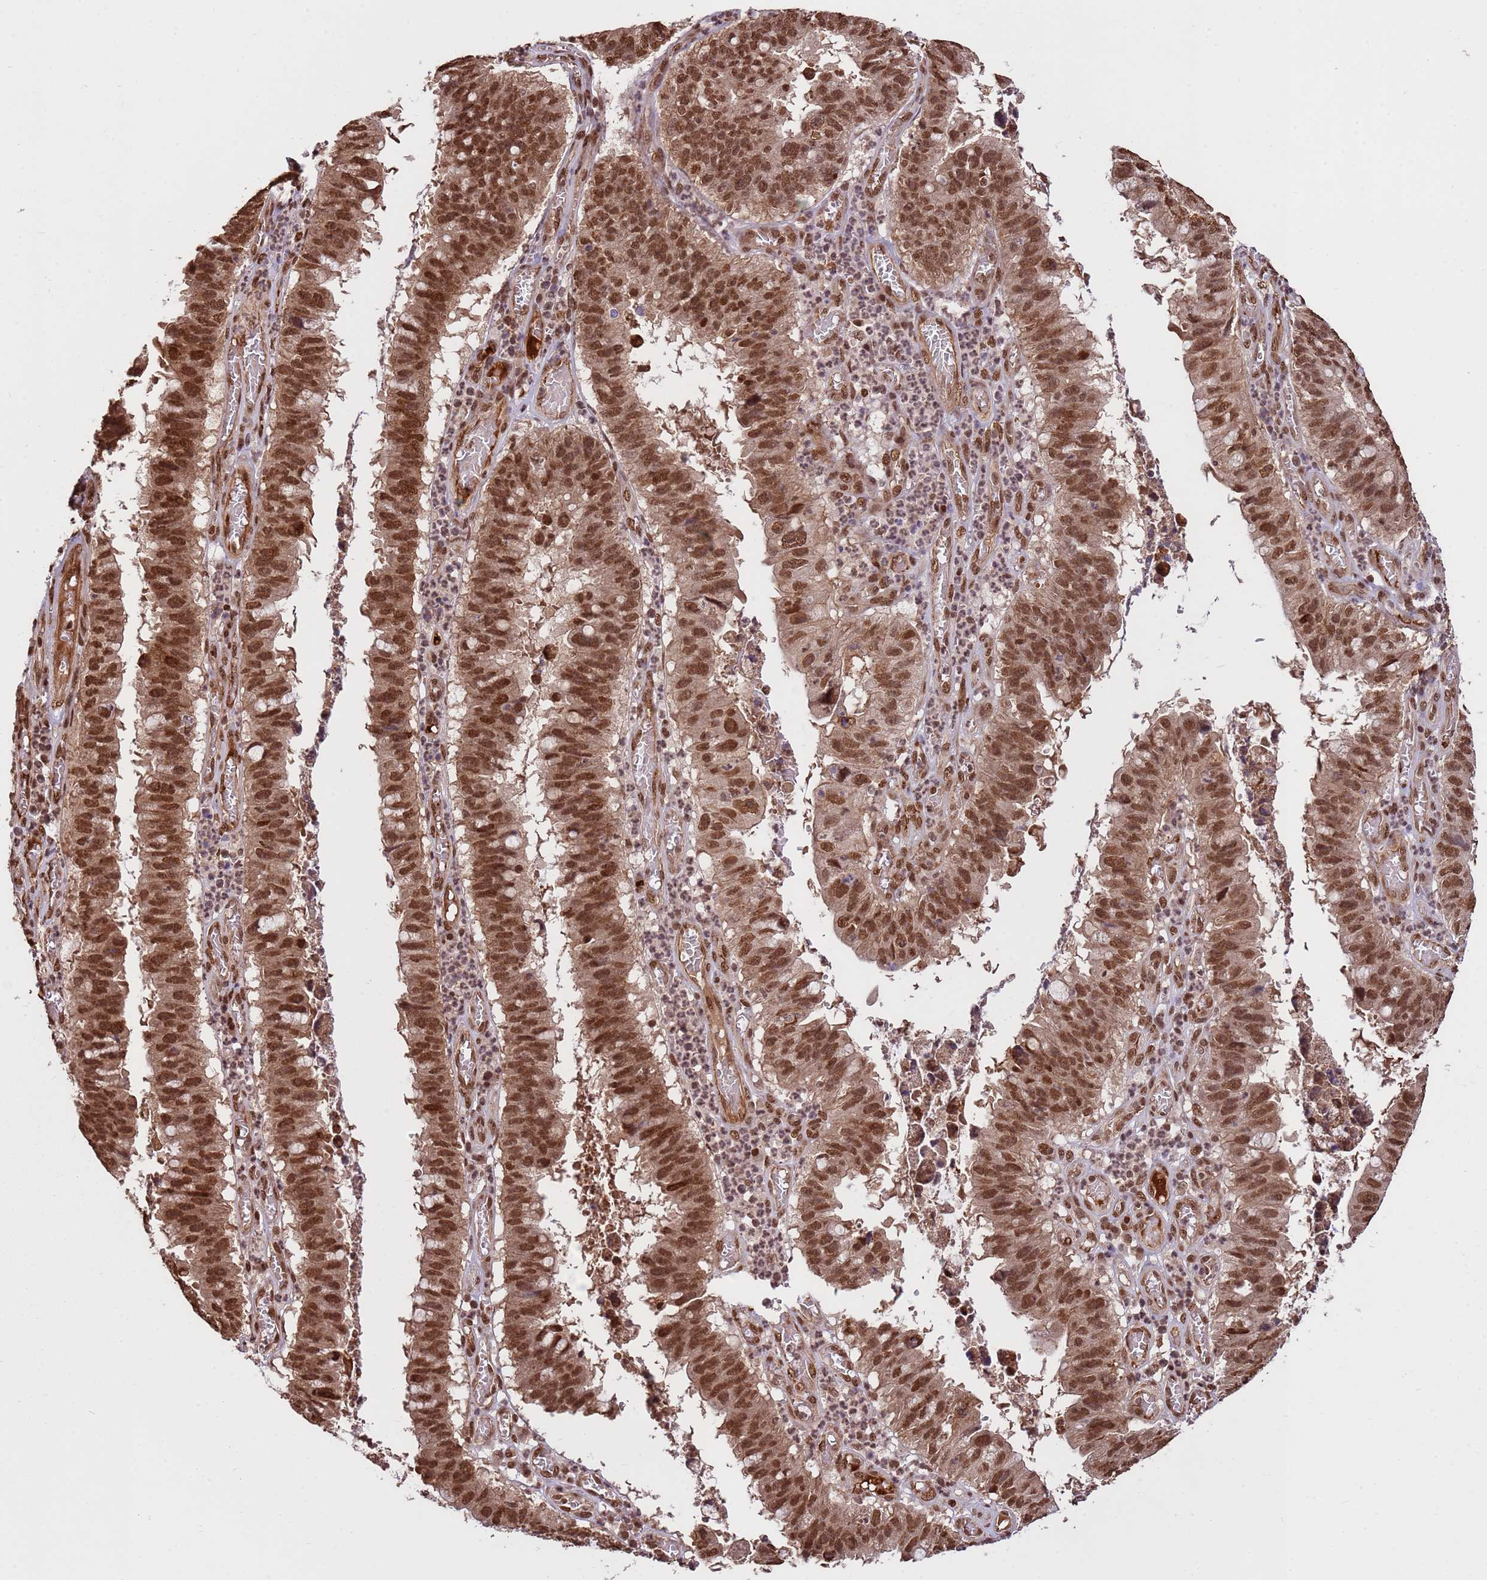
{"staining": {"intensity": "strong", "quantity": ">75%", "location": "nuclear"}, "tissue": "stomach cancer", "cell_type": "Tumor cells", "image_type": "cancer", "snomed": [{"axis": "morphology", "description": "Adenocarcinoma, NOS"}, {"axis": "topography", "description": "Stomach"}], "caption": "Stomach adenocarcinoma stained with a protein marker demonstrates strong staining in tumor cells.", "gene": "ZBTB12", "patient": {"sex": "male", "age": 59}}